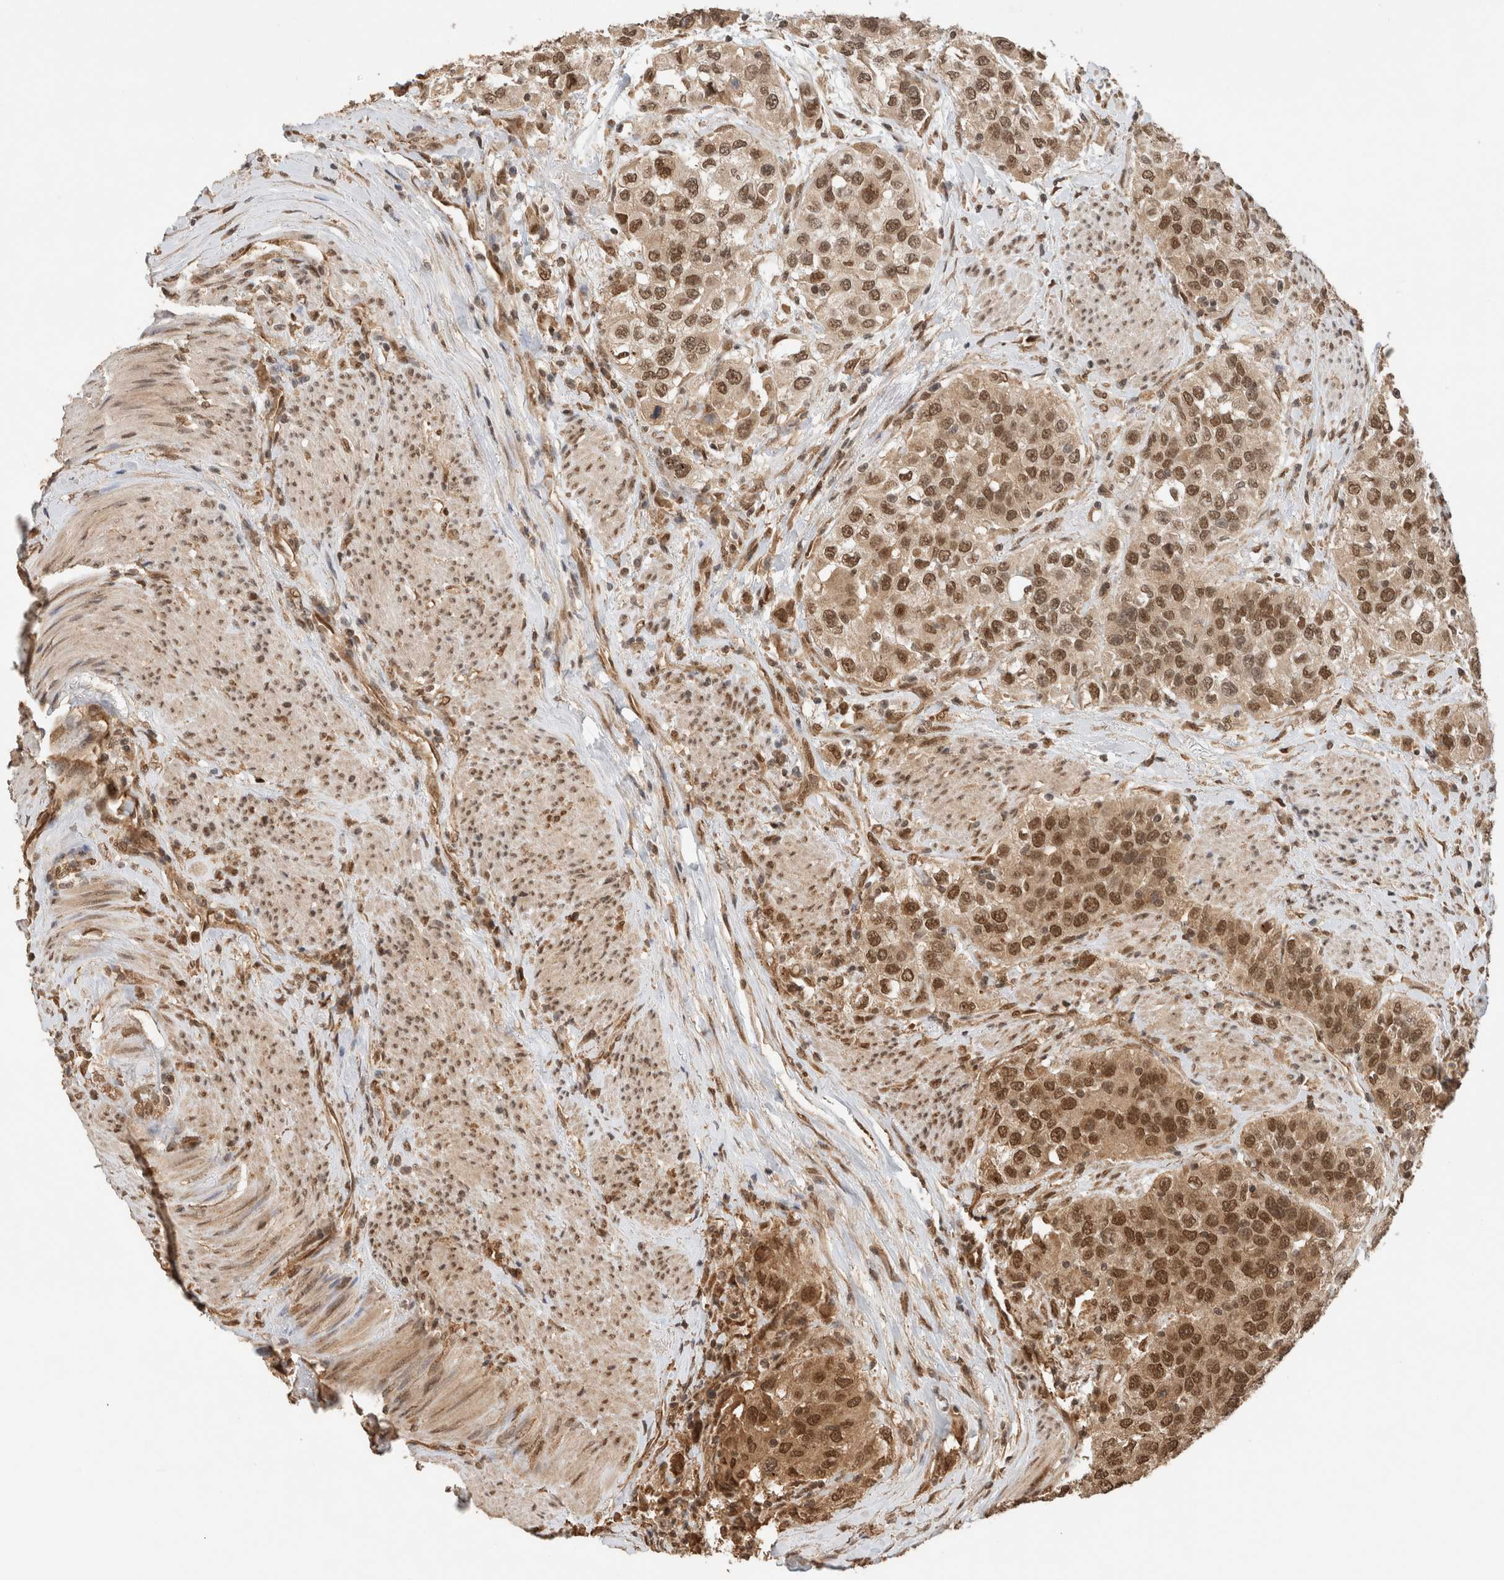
{"staining": {"intensity": "moderate", "quantity": ">75%", "location": "cytoplasmic/membranous,nuclear"}, "tissue": "urothelial cancer", "cell_type": "Tumor cells", "image_type": "cancer", "snomed": [{"axis": "morphology", "description": "Urothelial carcinoma, High grade"}, {"axis": "topography", "description": "Urinary bladder"}], "caption": "DAB (3,3'-diaminobenzidine) immunohistochemical staining of human urothelial cancer demonstrates moderate cytoplasmic/membranous and nuclear protein positivity in approximately >75% of tumor cells.", "gene": "C1orf21", "patient": {"sex": "female", "age": 80}}